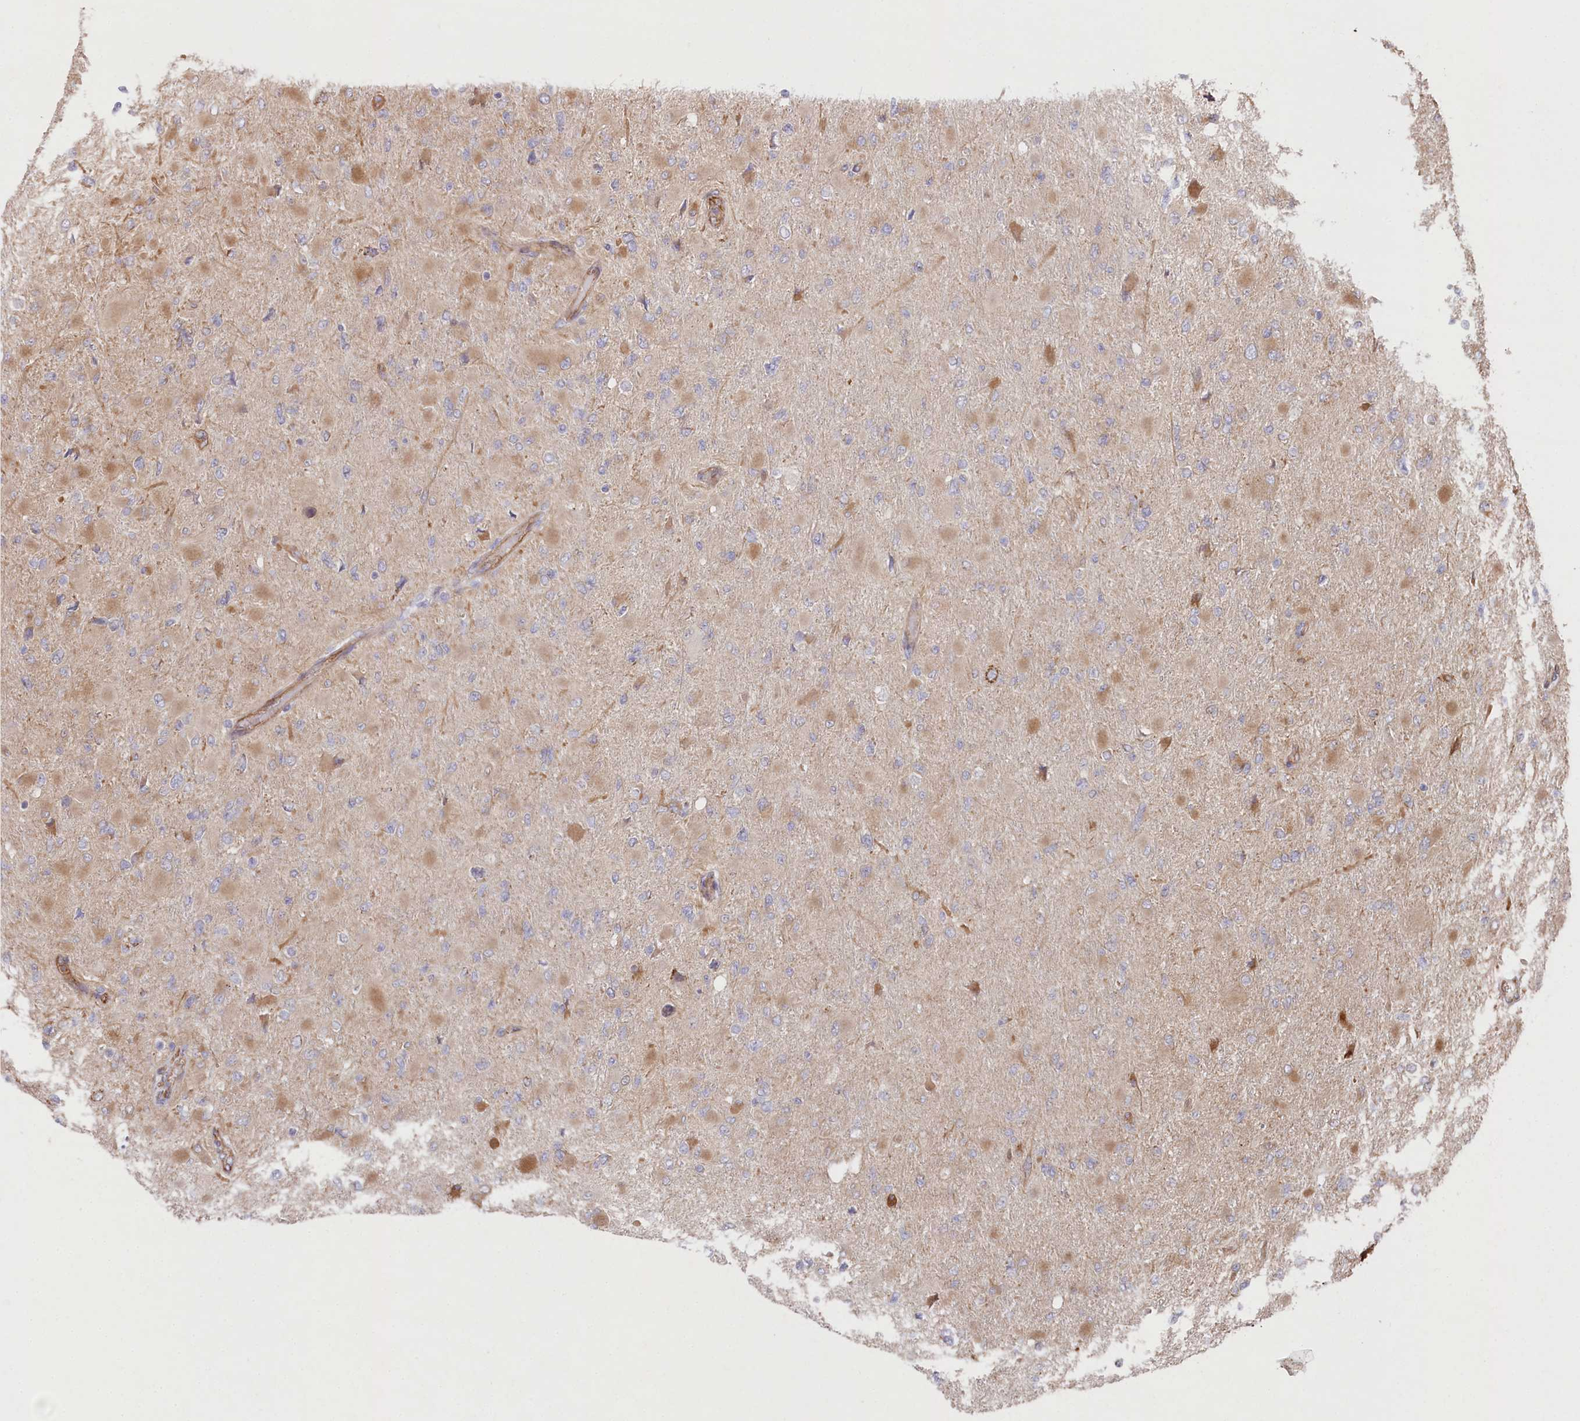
{"staining": {"intensity": "moderate", "quantity": "<25%", "location": "cytoplasmic/membranous"}, "tissue": "glioma", "cell_type": "Tumor cells", "image_type": "cancer", "snomed": [{"axis": "morphology", "description": "Glioma, malignant, High grade"}, {"axis": "topography", "description": "Cerebral cortex"}], "caption": "Tumor cells demonstrate low levels of moderate cytoplasmic/membranous staining in about <25% of cells in glioma. The protein of interest is stained brown, and the nuclei are stained in blue (DAB IHC with brightfield microscopy, high magnification).", "gene": "MTPAP", "patient": {"sex": "female", "age": 36}}